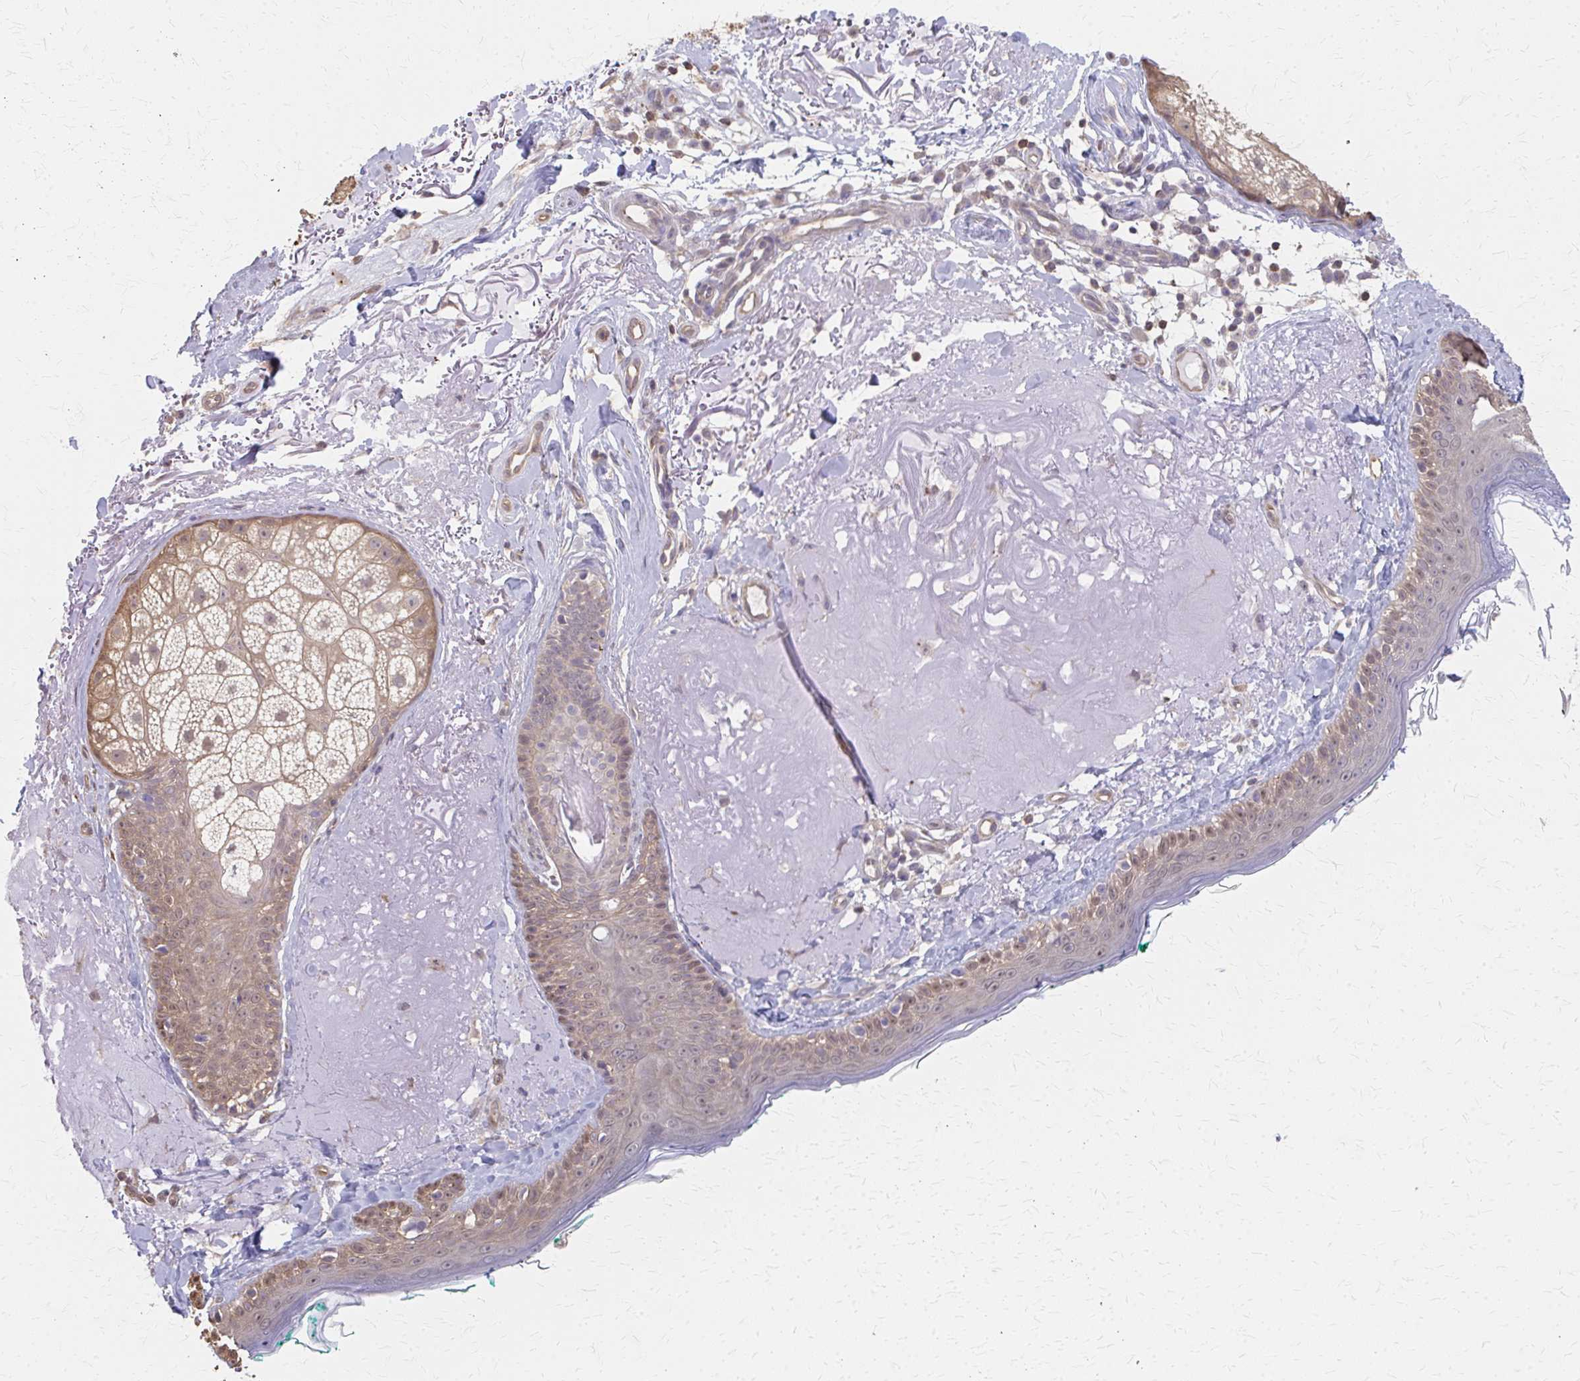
{"staining": {"intensity": "negative", "quantity": "none", "location": "none"}, "tissue": "skin", "cell_type": "Fibroblasts", "image_type": "normal", "snomed": [{"axis": "morphology", "description": "Normal tissue, NOS"}, {"axis": "topography", "description": "Skin"}], "caption": "Immunohistochemistry micrograph of benign skin: human skin stained with DAB shows no significant protein expression in fibroblasts. The staining is performed using DAB brown chromogen with nuclei counter-stained in using hematoxylin.", "gene": "RABGAP1L", "patient": {"sex": "male", "age": 73}}